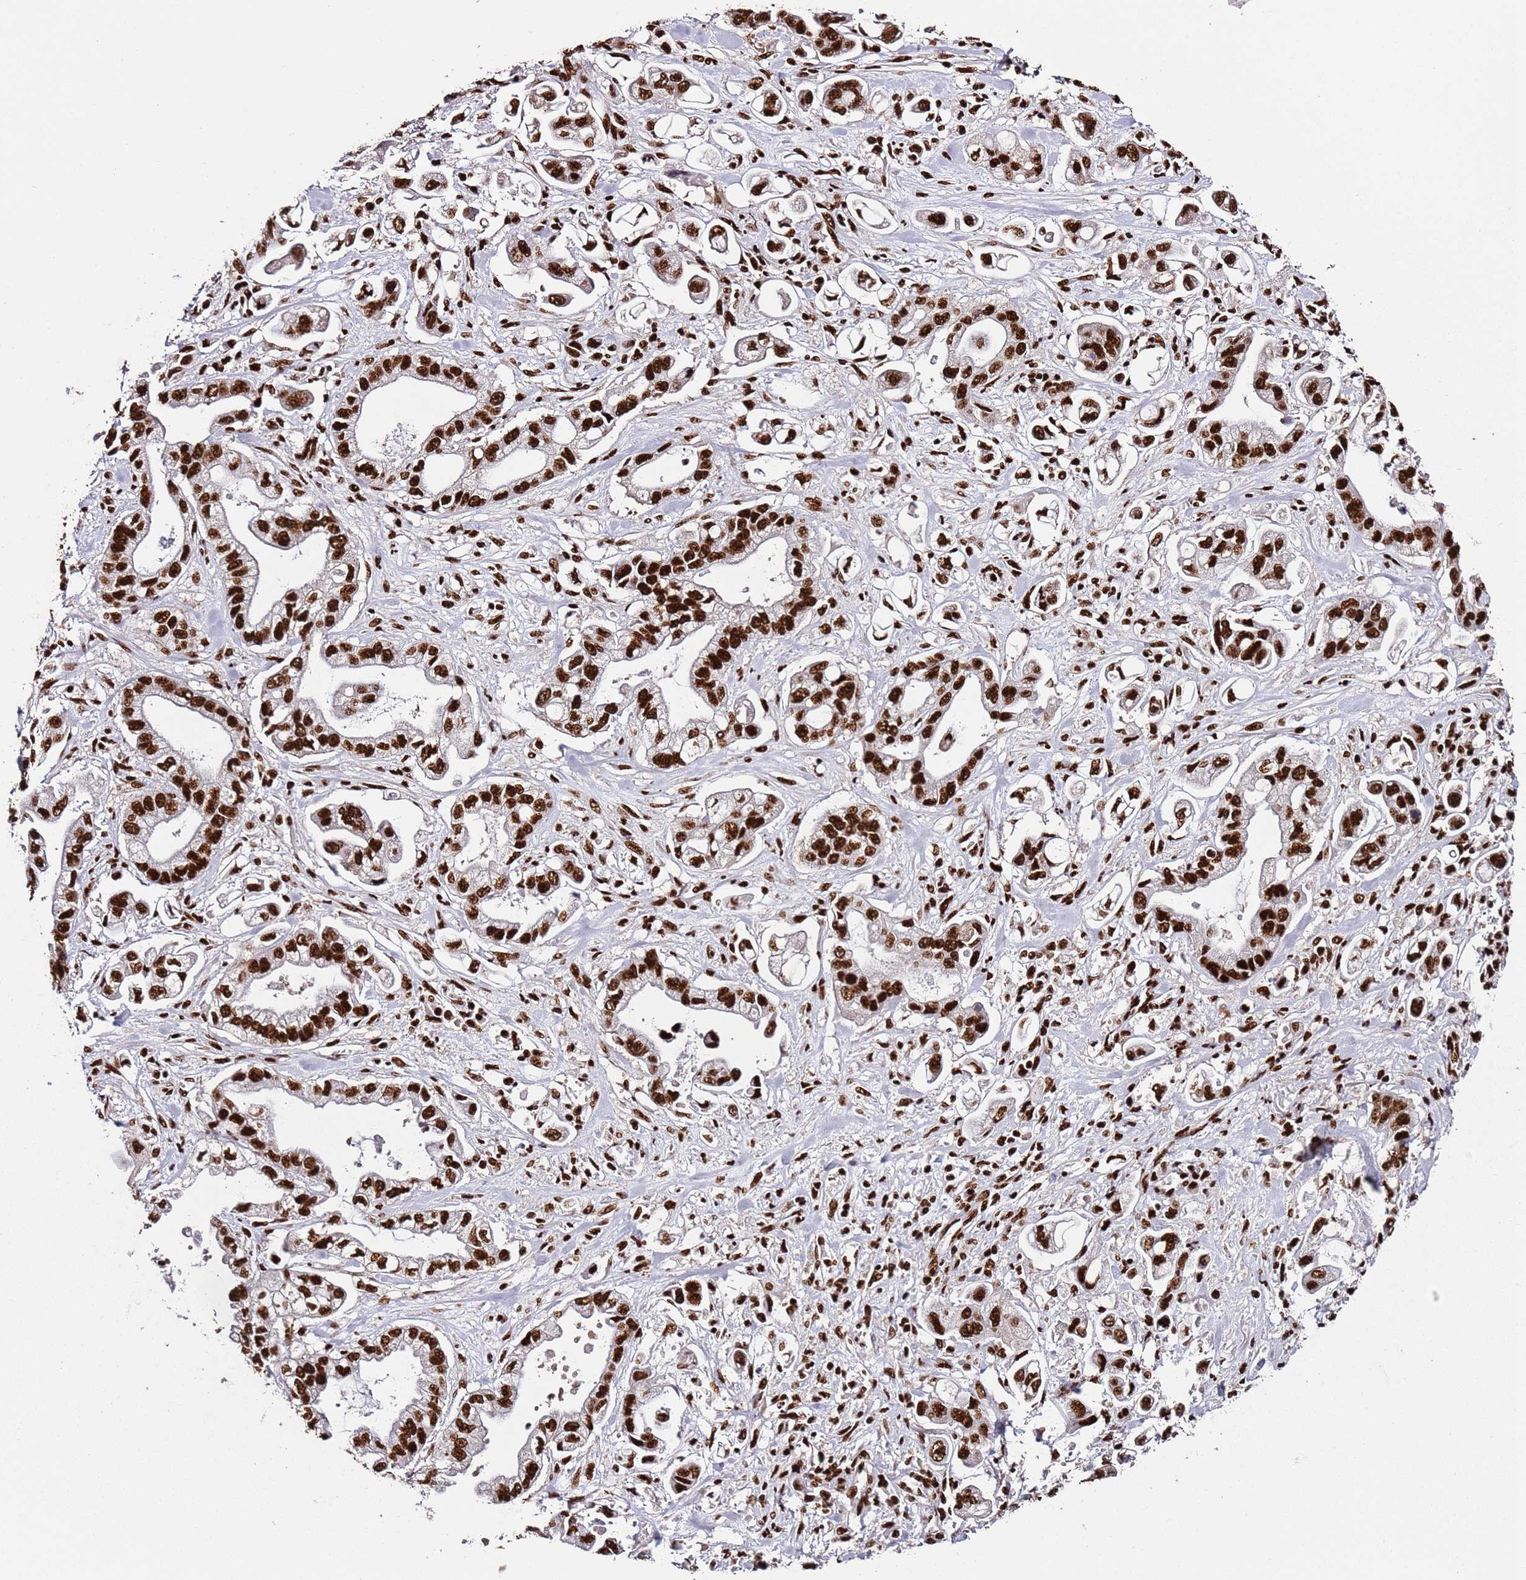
{"staining": {"intensity": "strong", "quantity": ">75%", "location": "nuclear"}, "tissue": "stomach cancer", "cell_type": "Tumor cells", "image_type": "cancer", "snomed": [{"axis": "morphology", "description": "Adenocarcinoma, NOS"}, {"axis": "topography", "description": "Stomach"}], "caption": "Immunohistochemical staining of human stomach cancer shows strong nuclear protein positivity in about >75% of tumor cells. (DAB IHC, brown staining for protein, blue staining for nuclei).", "gene": "C6orf226", "patient": {"sex": "male", "age": 62}}